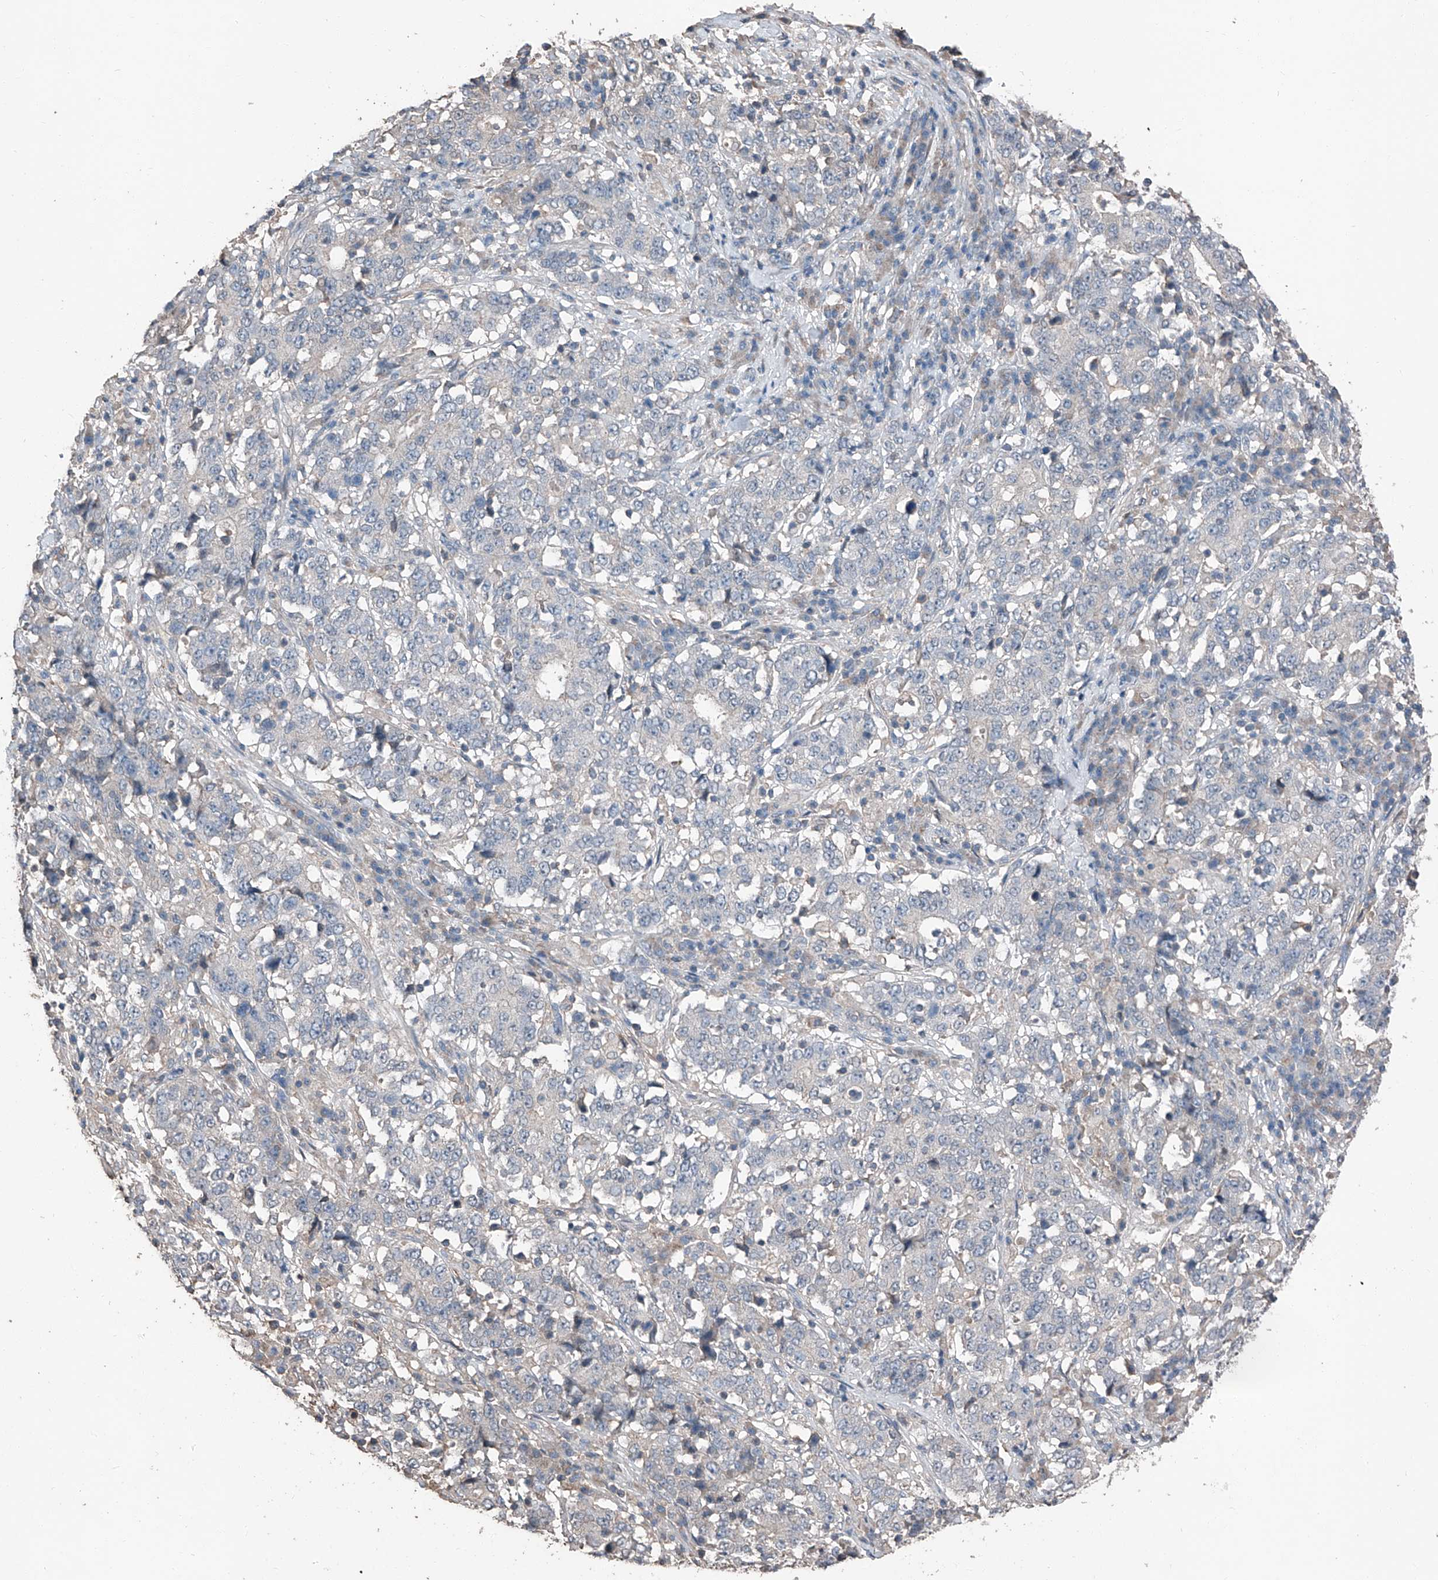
{"staining": {"intensity": "negative", "quantity": "none", "location": "none"}, "tissue": "stomach cancer", "cell_type": "Tumor cells", "image_type": "cancer", "snomed": [{"axis": "morphology", "description": "Adenocarcinoma, NOS"}, {"axis": "topography", "description": "Stomach"}], "caption": "DAB immunohistochemical staining of human adenocarcinoma (stomach) demonstrates no significant positivity in tumor cells.", "gene": "MAMLD1", "patient": {"sex": "male", "age": 59}}